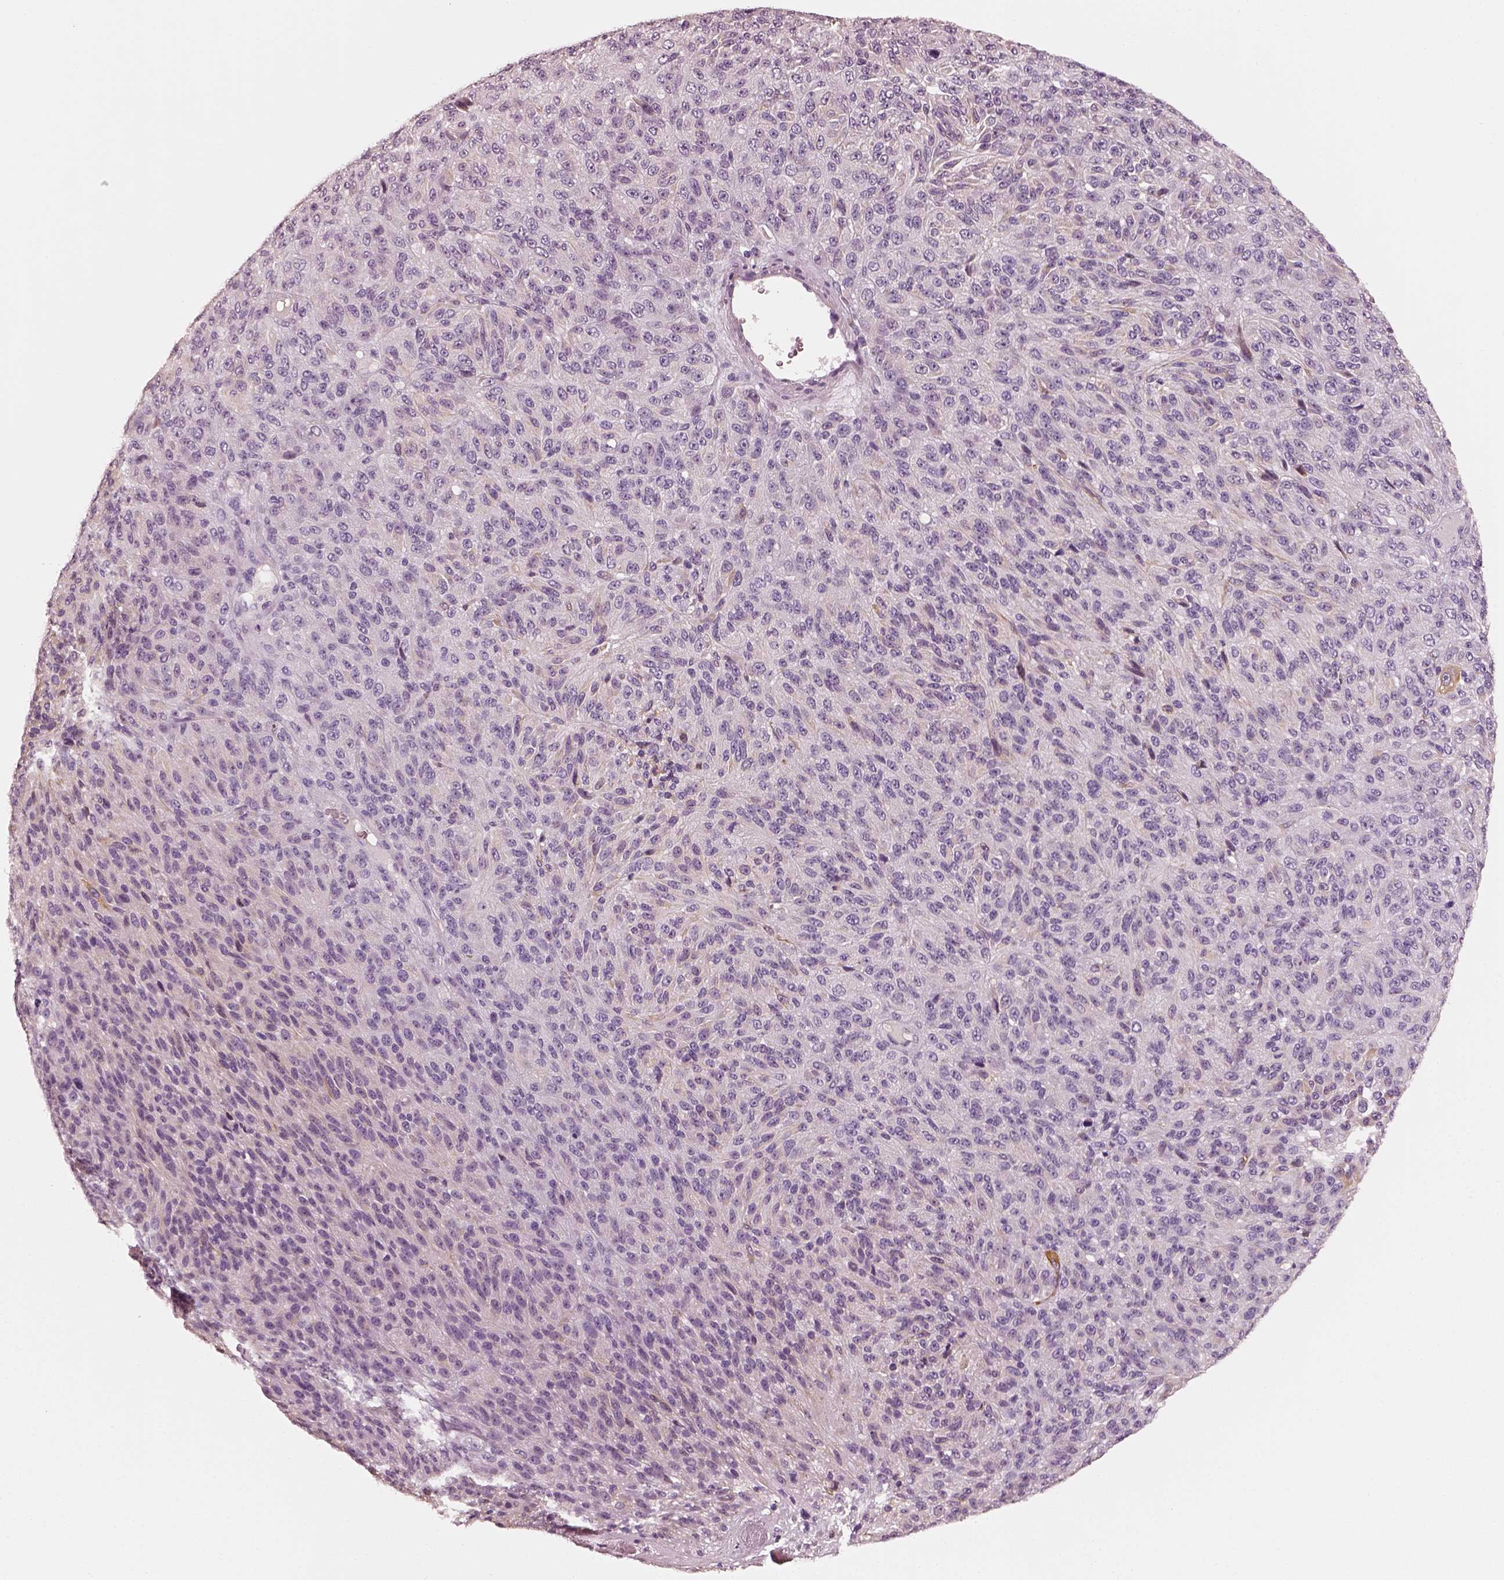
{"staining": {"intensity": "negative", "quantity": "none", "location": "none"}, "tissue": "melanoma", "cell_type": "Tumor cells", "image_type": "cancer", "snomed": [{"axis": "morphology", "description": "Malignant melanoma, Metastatic site"}, {"axis": "topography", "description": "Brain"}], "caption": "Protein analysis of melanoma displays no significant expression in tumor cells.", "gene": "RS1", "patient": {"sex": "female", "age": 56}}